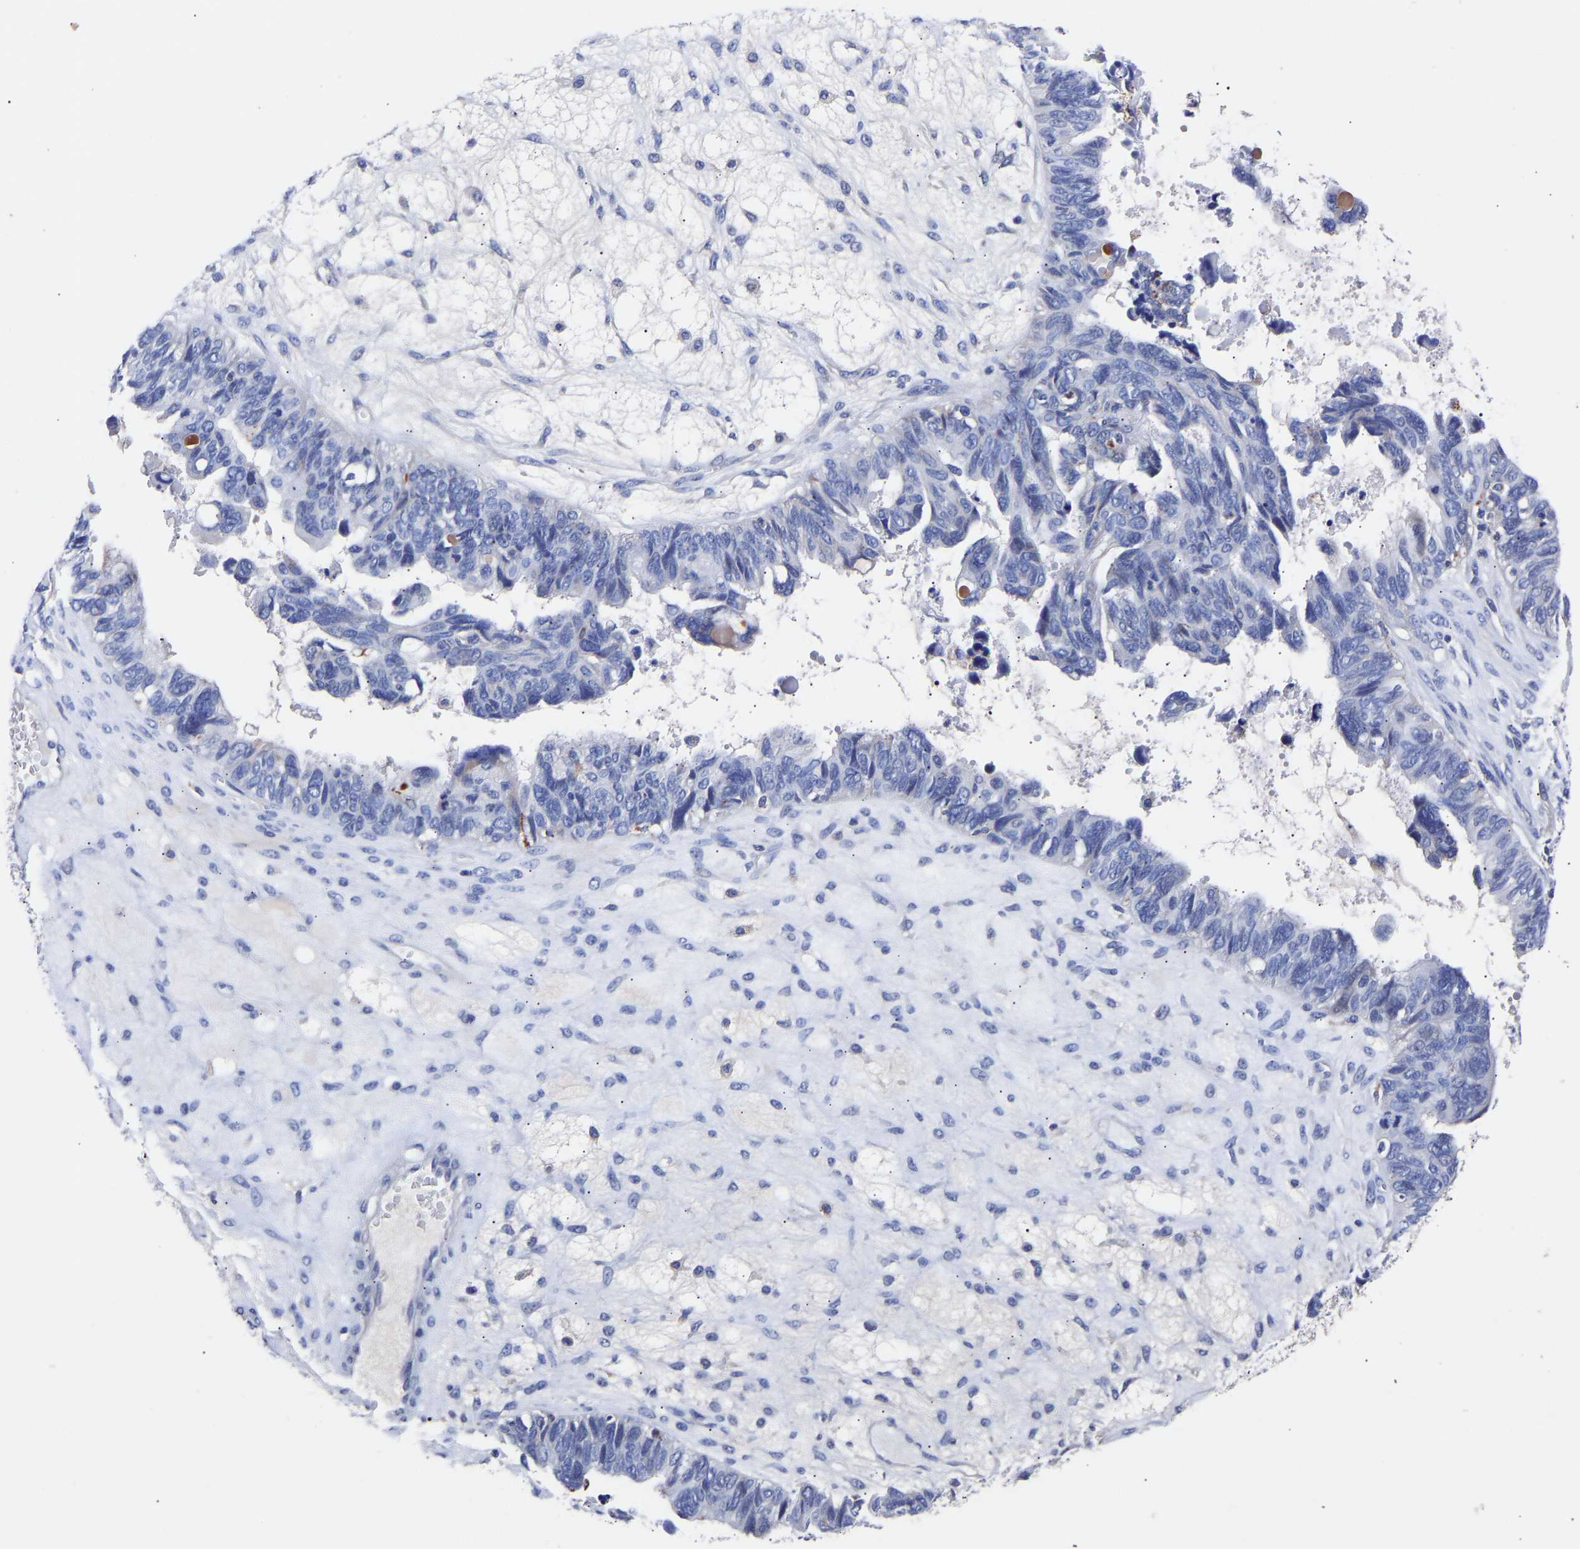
{"staining": {"intensity": "negative", "quantity": "none", "location": "none"}, "tissue": "ovarian cancer", "cell_type": "Tumor cells", "image_type": "cancer", "snomed": [{"axis": "morphology", "description": "Cystadenocarcinoma, serous, NOS"}, {"axis": "topography", "description": "Ovary"}], "caption": "High power microscopy micrograph of an immunohistochemistry (IHC) micrograph of ovarian cancer (serous cystadenocarcinoma), revealing no significant expression in tumor cells.", "gene": "SEM1", "patient": {"sex": "female", "age": 79}}